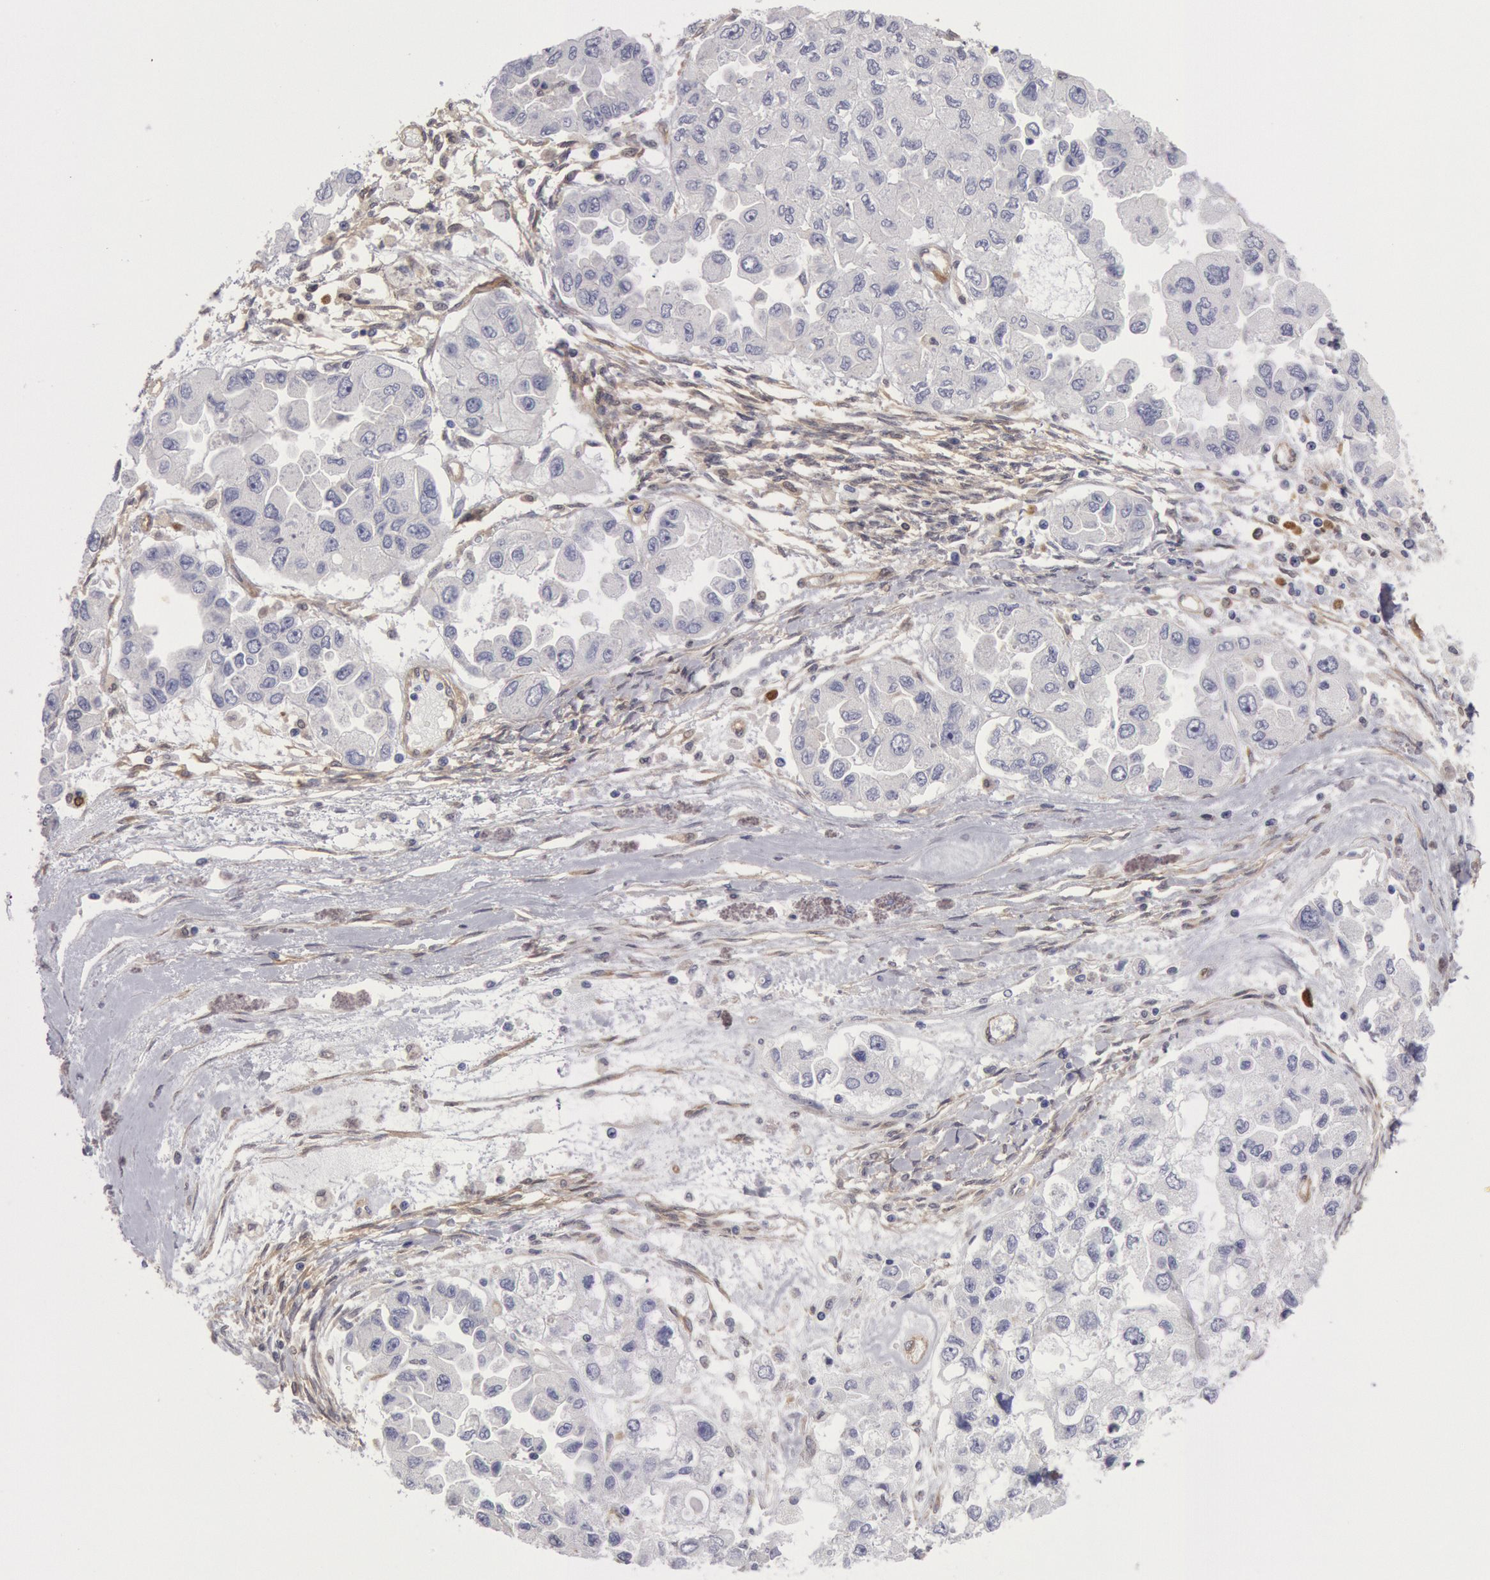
{"staining": {"intensity": "negative", "quantity": "none", "location": "none"}, "tissue": "ovarian cancer", "cell_type": "Tumor cells", "image_type": "cancer", "snomed": [{"axis": "morphology", "description": "Cystadenocarcinoma, serous, NOS"}, {"axis": "topography", "description": "Ovary"}], "caption": "A histopathology image of human serous cystadenocarcinoma (ovarian) is negative for staining in tumor cells.", "gene": "CCDC50", "patient": {"sex": "female", "age": 84}}